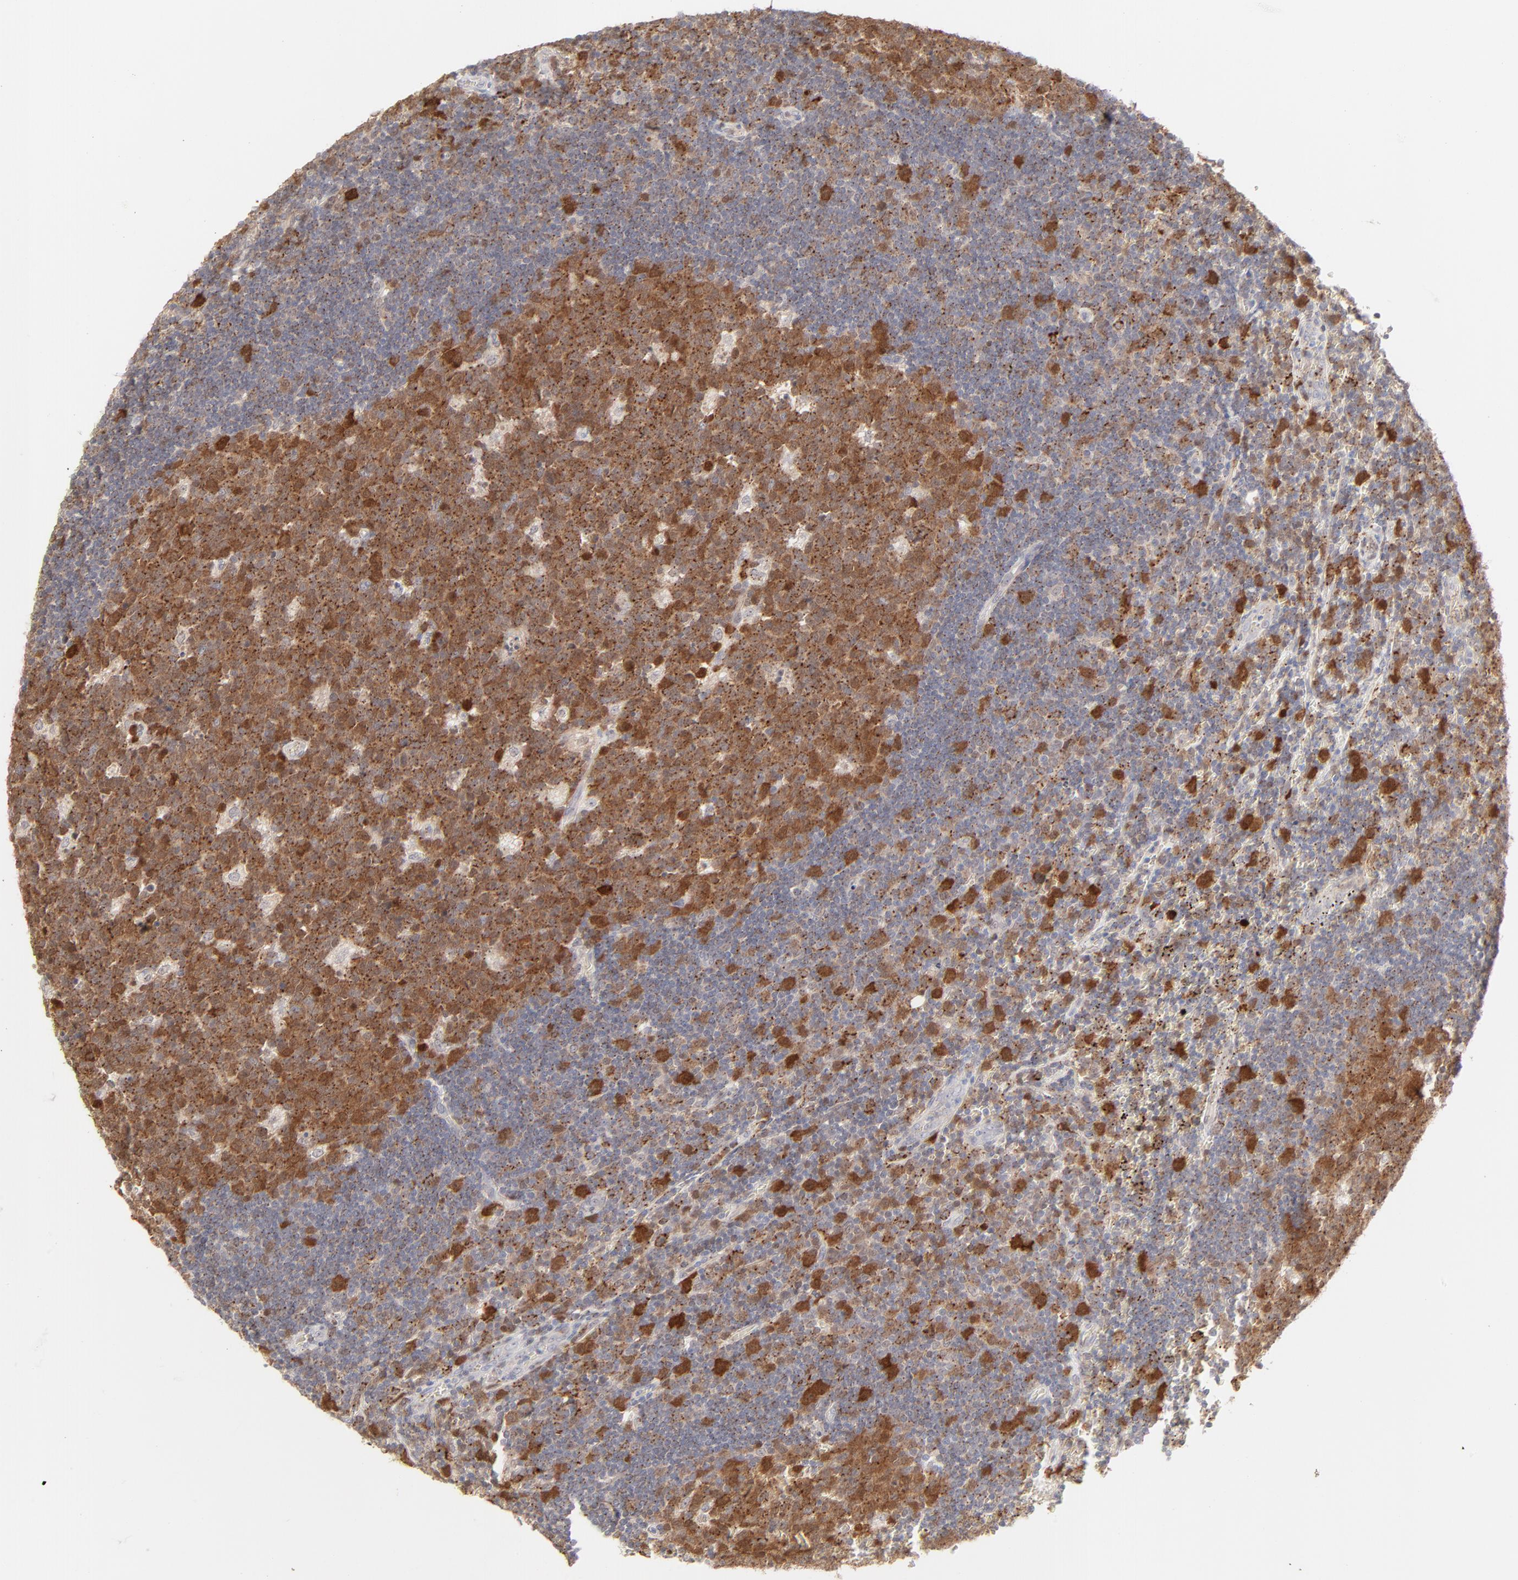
{"staining": {"intensity": "moderate", "quantity": ">75%", "location": "cytoplasmic/membranous"}, "tissue": "lymph node", "cell_type": "Germinal center cells", "image_type": "normal", "snomed": [{"axis": "morphology", "description": "Normal tissue, NOS"}, {"axis": "topography", "description": "Lymph node"}, {"axis": "topography", "description": "Salivary gland"}], "caption": "Germinal center cells show medium levels of moderate cytoplasmic/membranous expression in about >75% of cells in unremarkable human lymph node.", "gene": "CDK6", "patient": {"sex": "male", "age": 8}}